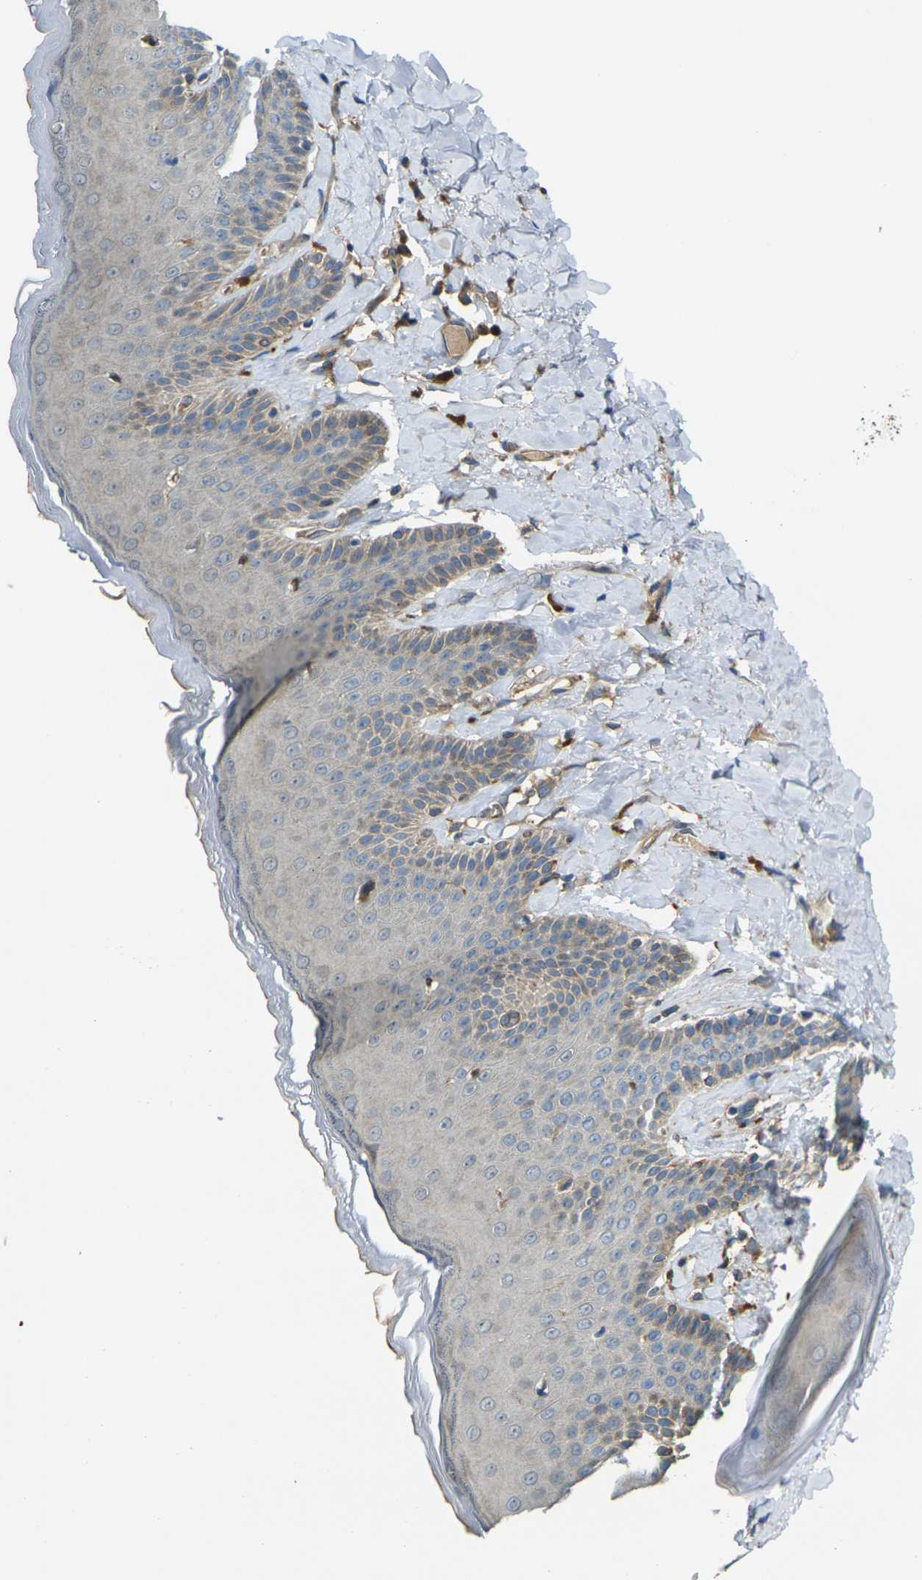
{"staining": {"intensity": "moderate", "quantity": "<25%", "location": "cytoplasmic/membranous"}, "tissue": "skin", "cell_type": "Epidermal cells", "image_type": "normal", "snomed": [{"axis": "morphology", "description": "Normal tissue, NOS"}, {"axis": "topography", "description": "Anal"}], "caption": "Immunohistochemical staining of normal skin shows low levels of moderate cytoplasmic/membranous expression in about <25% of epidermal cells. Nuclei are stained in blue.", "gene": "FZD1", "patient": {"sex": "male", "age": 69}}